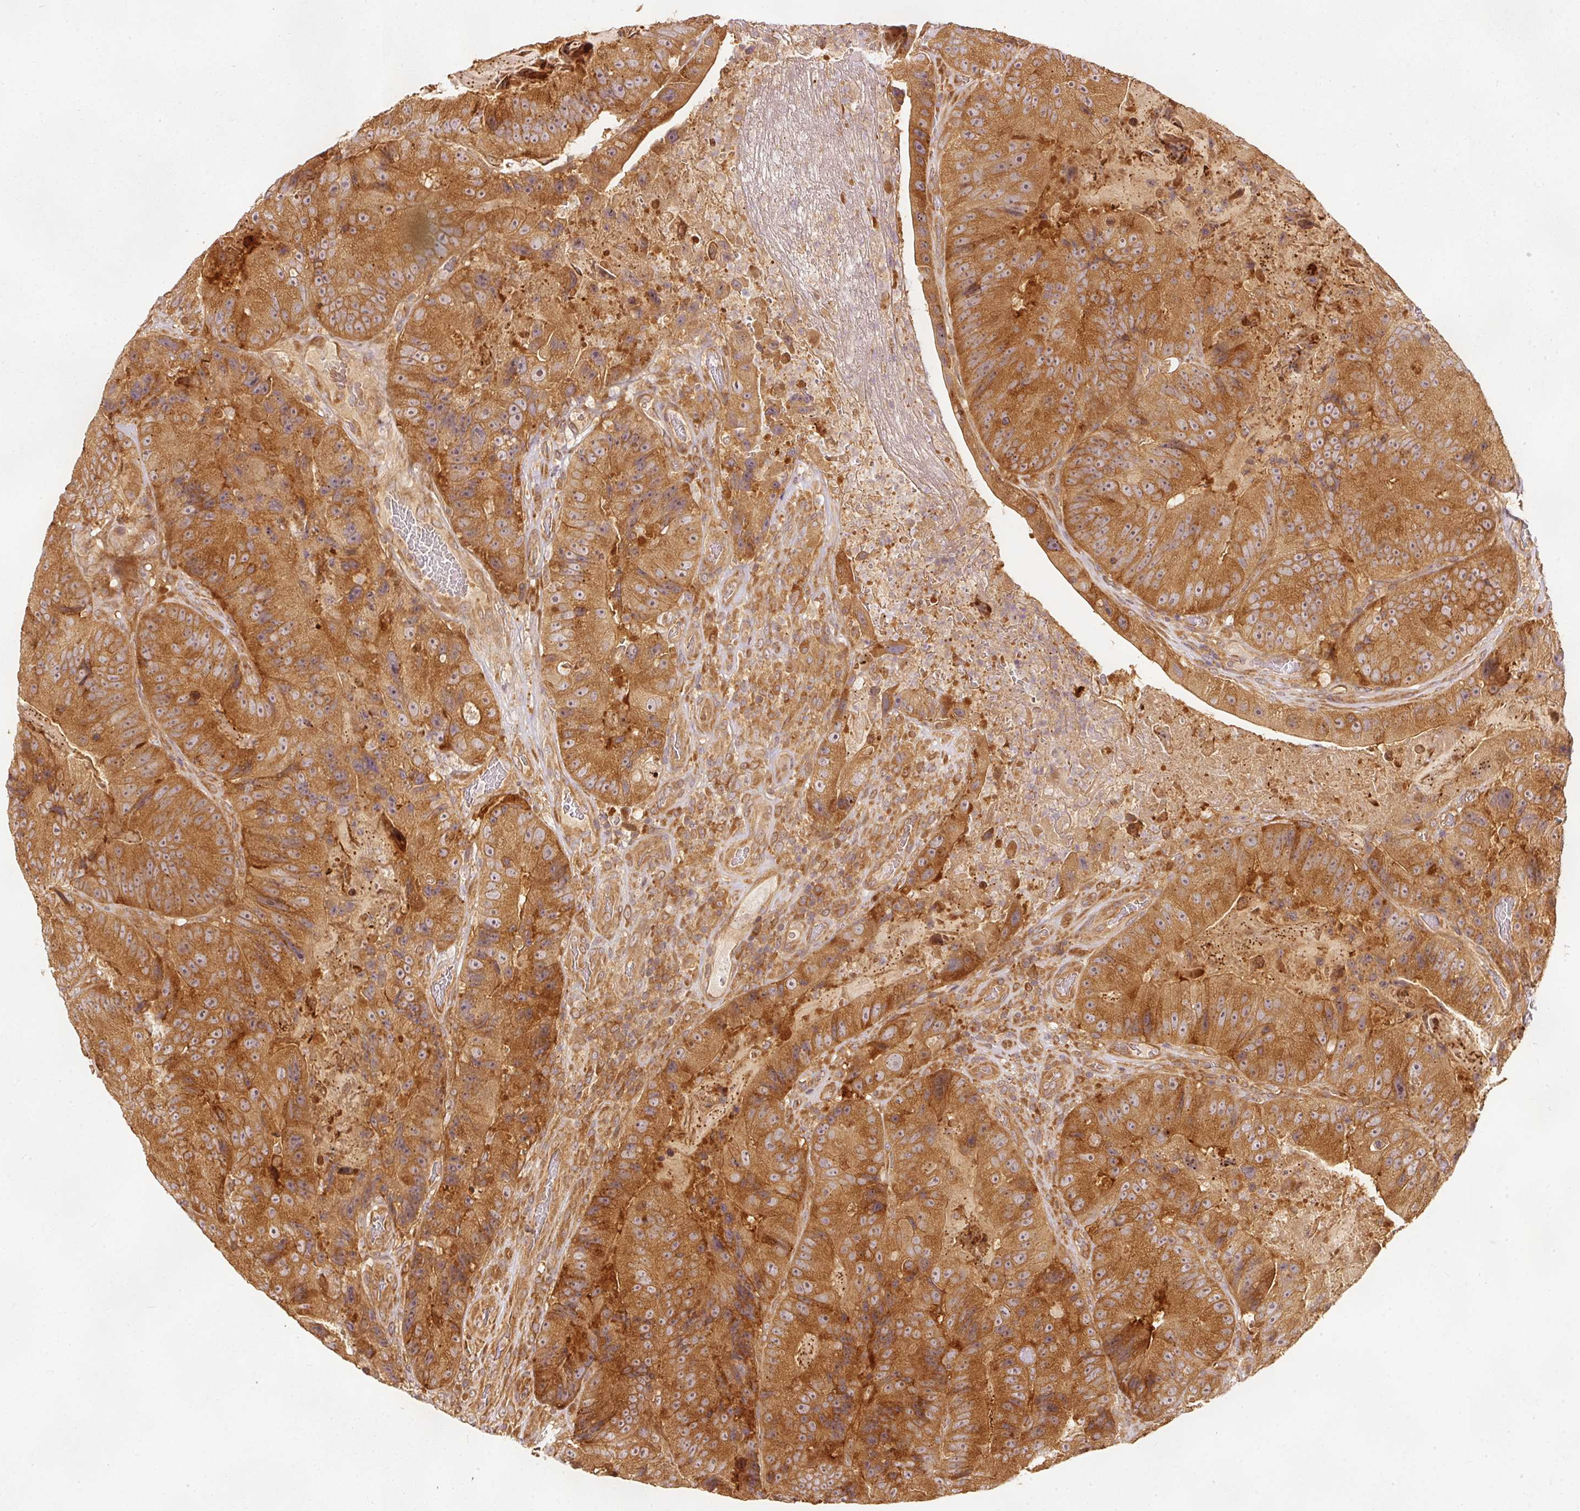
{"staining": {"intensity": "strong", "quantity": ">75%", "location": "cytoplasmic/membranous"}, "tissue": "colorectal cancer", "cell_type": "Tumor cells", "image_type": "cancer", "snomed": [{"axis": "morphology", "description": "Adenocarcinoma, NOS"}, {"axis": "topography", "description": "Colon"}], "caption": "This image displays immunohistochemistry staining of colorectal cancer, with high strong cytoplasmic/membranous staining in about >75% of tumor cells.", "gene": "EIF3B", "patient": {"sex": "female", "age": 86}}